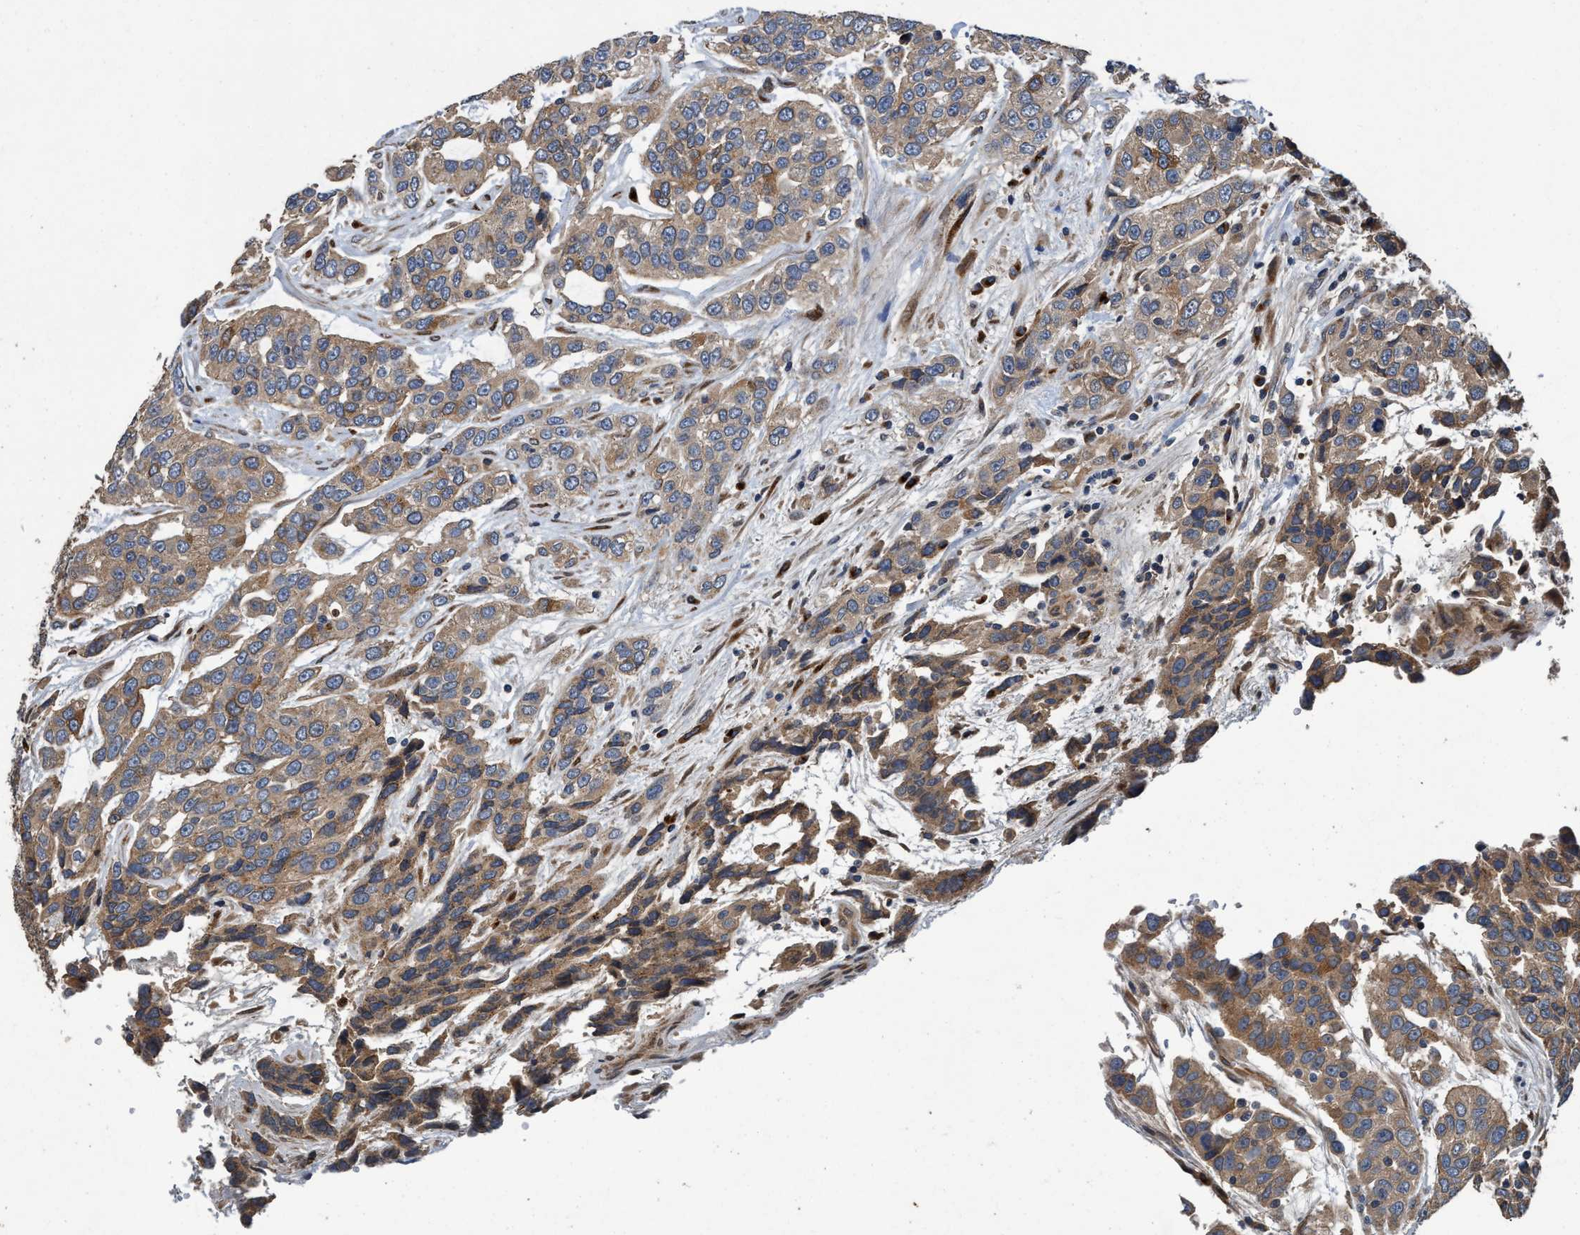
{"staining": {"intensity": "moderate", "quantity": ">75%", "location": "cytoplasmic/membranous"}, "tissue": "urothelial cancer", "cell_type": "Tumor cells", "image_type": "cancer", "snomed": [{"axis": "morphology", "description": "Urothelial carcinoma, High grade"}, {"axis": "topography", "description": "Urinary bladder"}], "caption": "Urothelial carcinoma (high-grade) was stained to show a protein in brown. There is medium levels of moderate cytoplasmic/membranous staining in approximately >75% of tumor cells.", "gene": "MACC1", "patient": {"sex": "female", "age": 80}}